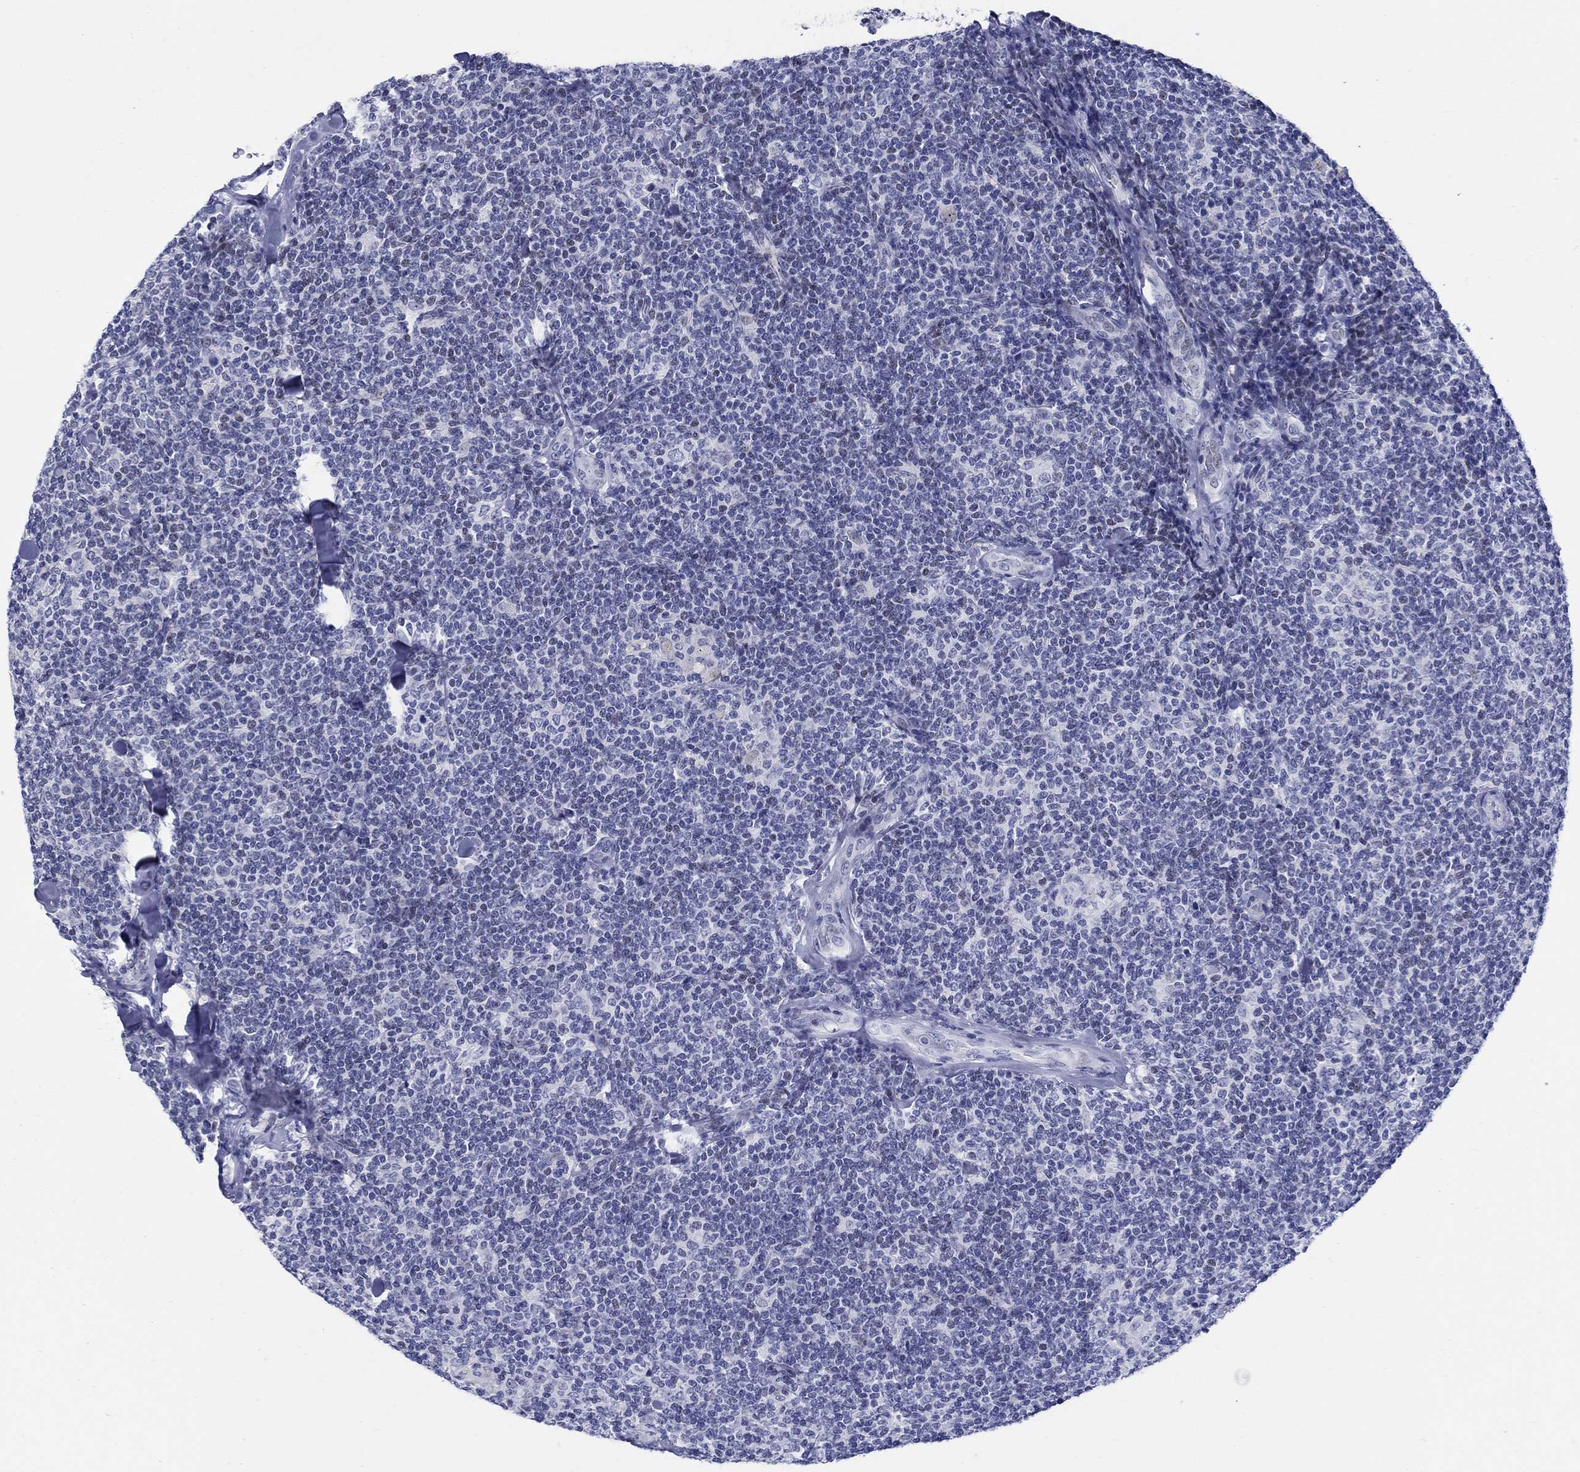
{"staining": {"intensity": "negative", "quantity": "none", "location": "none"}, "tissue": "lymphoma", "cell_type": "Tumor cells", "image_type": "cancer", "snomed": [{"axis": "morphology", "description": "Malignant lymphoma, non-Hodgkin's type, Low grade"}, {"axis": "topography", "description": "Lymph node"}], "caption": "This is an immunohistochemistry (IHC) photomicrograph of lymphoma. There is no expression in tumor cells.", "gene": "CRYGS", "patient": {"sex": "female", "age": 56}}